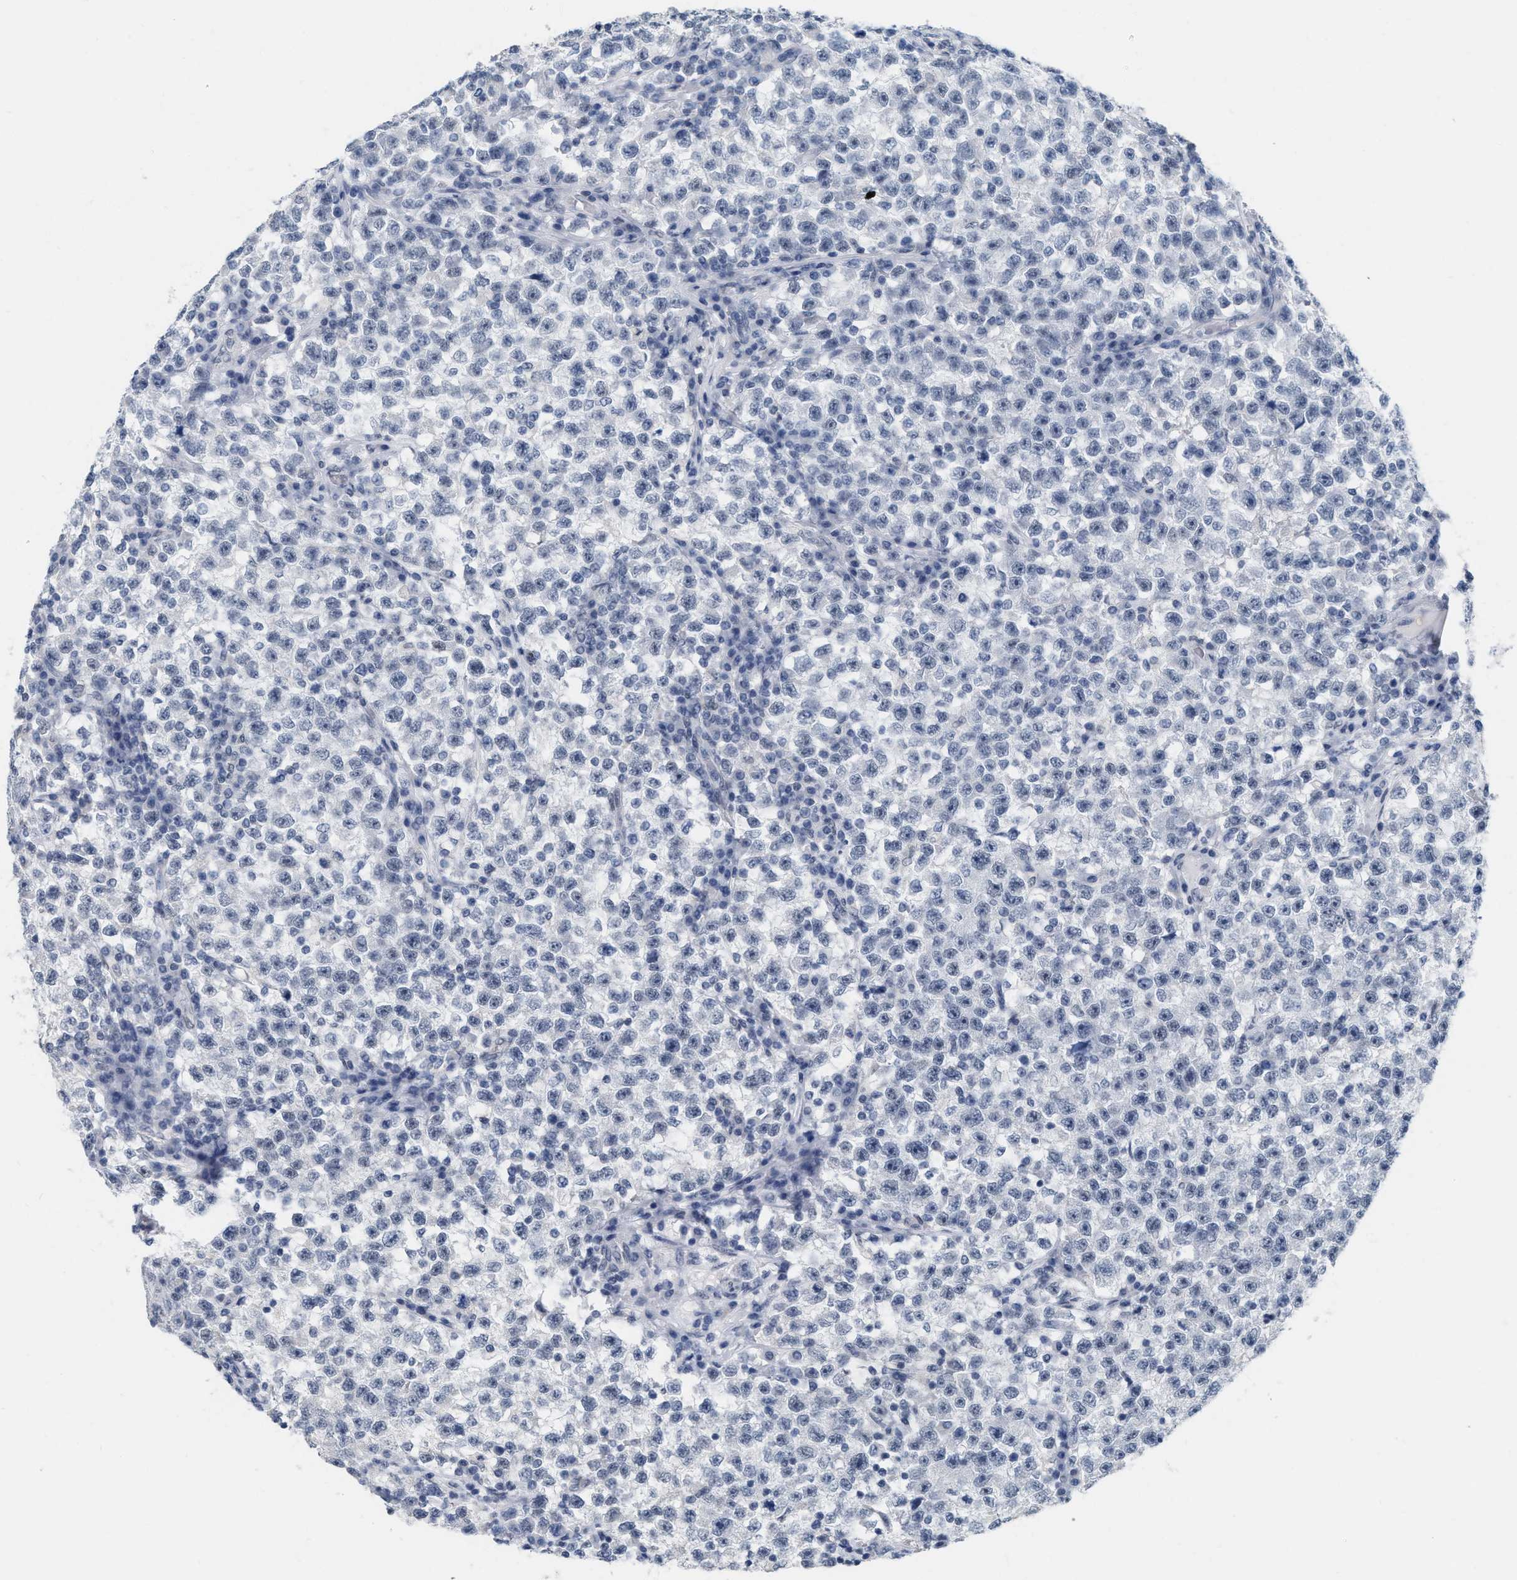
{"staining": {"intensity": "negative", "quantity": "none", "location": "none"}, "tissue": "testis cancer", "cell_type": "Tumor cells", "image_type": "cancer", "snomed": [{"axis": "morphology", "description": "Seminoma, NOS"}, {"axis": "topography", "description": "Testis"}], "caption": "Immunohistochemical staining of human testis cancer demonstrates no significant staining in tumor cells.", "gene": "XIRP1", "patient": {"sex": "male", "age": 22}}